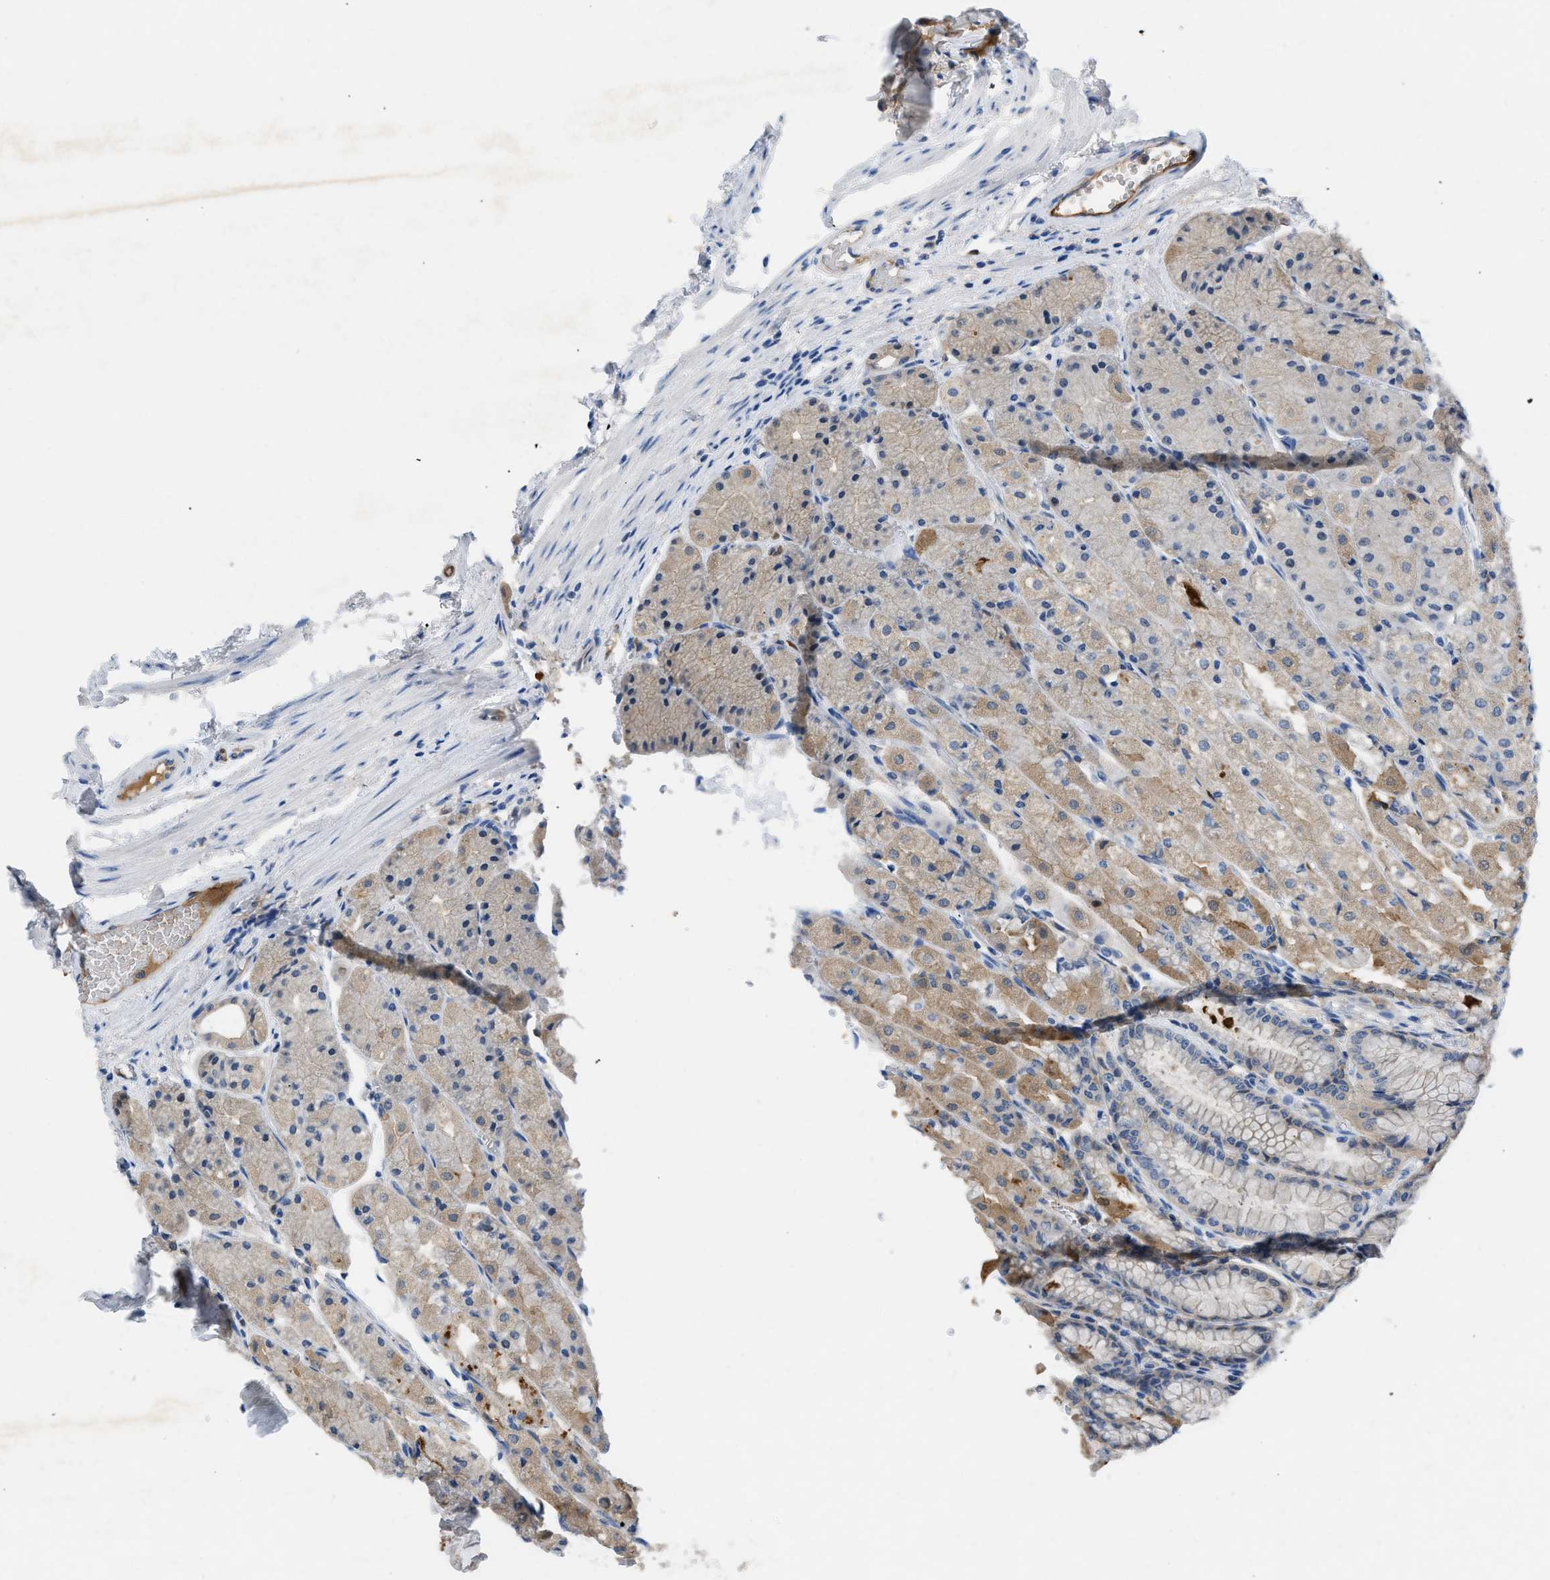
{"staining": {"intensity": "moderate", "quantity": "<25%", "location": "cytoplasmic/membranous"}, "tissue": "stomach", "cell_type": "Glandular cells", "image_type": "normal", "snomed": [{"axis": "morphology", "description": "Normal tissue, NOS"}, {"axis": "topography", "description": "Stomach, upper"}], "caption": "About <25% of glandular cells in unremarkable stomach exhibit moderate cytoplasmic/membranous protein staining as visualized by brown immunohistochemical staining.", "gene": "SPEG", "patient": {"sex": "male", "age": 72}}